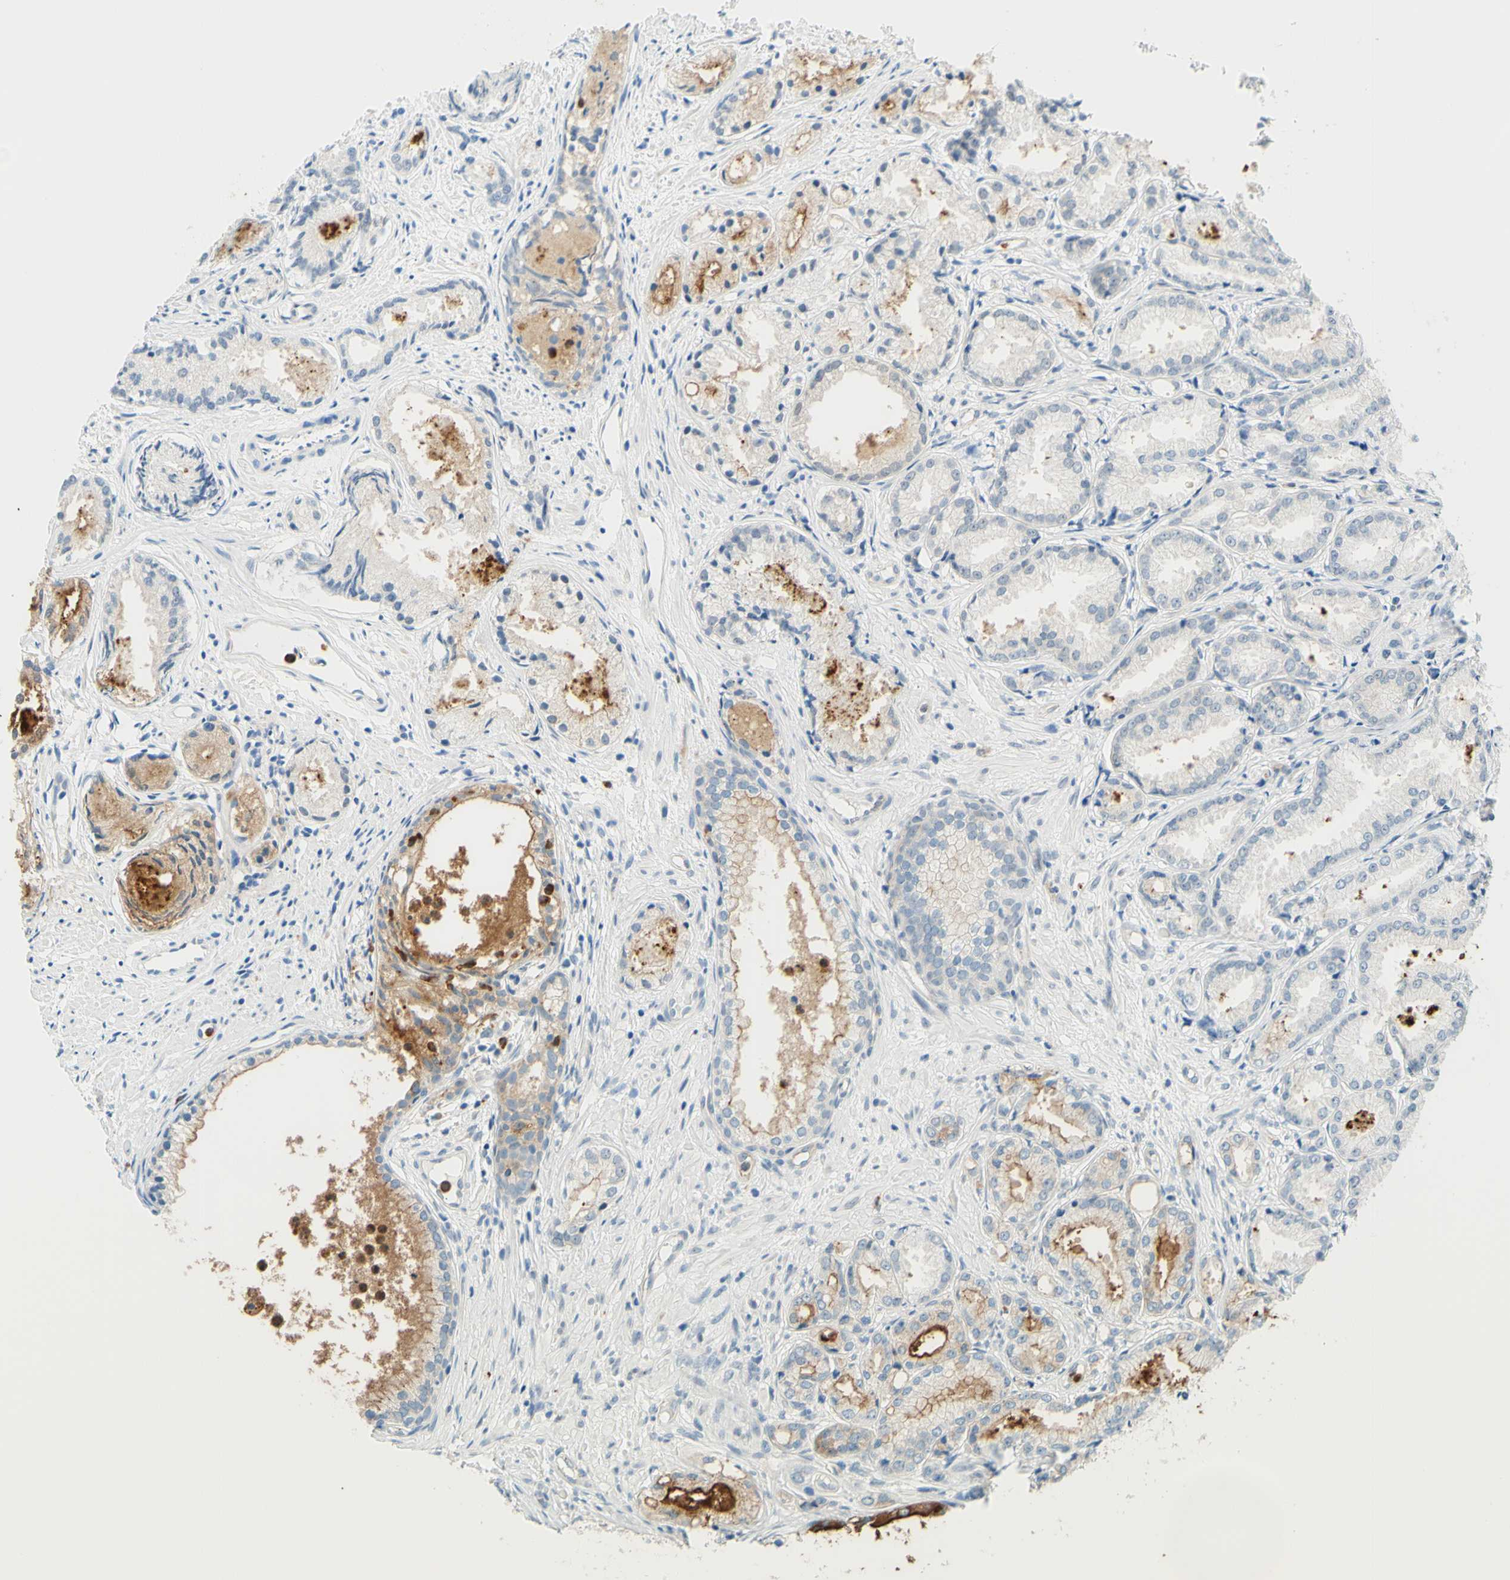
{"staining": {"intensity": "weak", "quantity": "25%-75%", "location": "cytoplasmic/membranous"}, "tissue": "prostate cancer", "cell_type": "Tumor cells", "image_type": "cancer", "snomed": [{"axis": "morphology", "description": "Adenocarcinoma, Low grade"}, {"axis": "topography", "description": "Prostate"}], "caption": "A micrograph of human prostate low-grade adenocarcinoma stained for a protein reveals weak cytoplasmic/membranous brown staining in tumor cells.", "gene": "TREM2", "patient": {"sex": "male", "age": 72}}